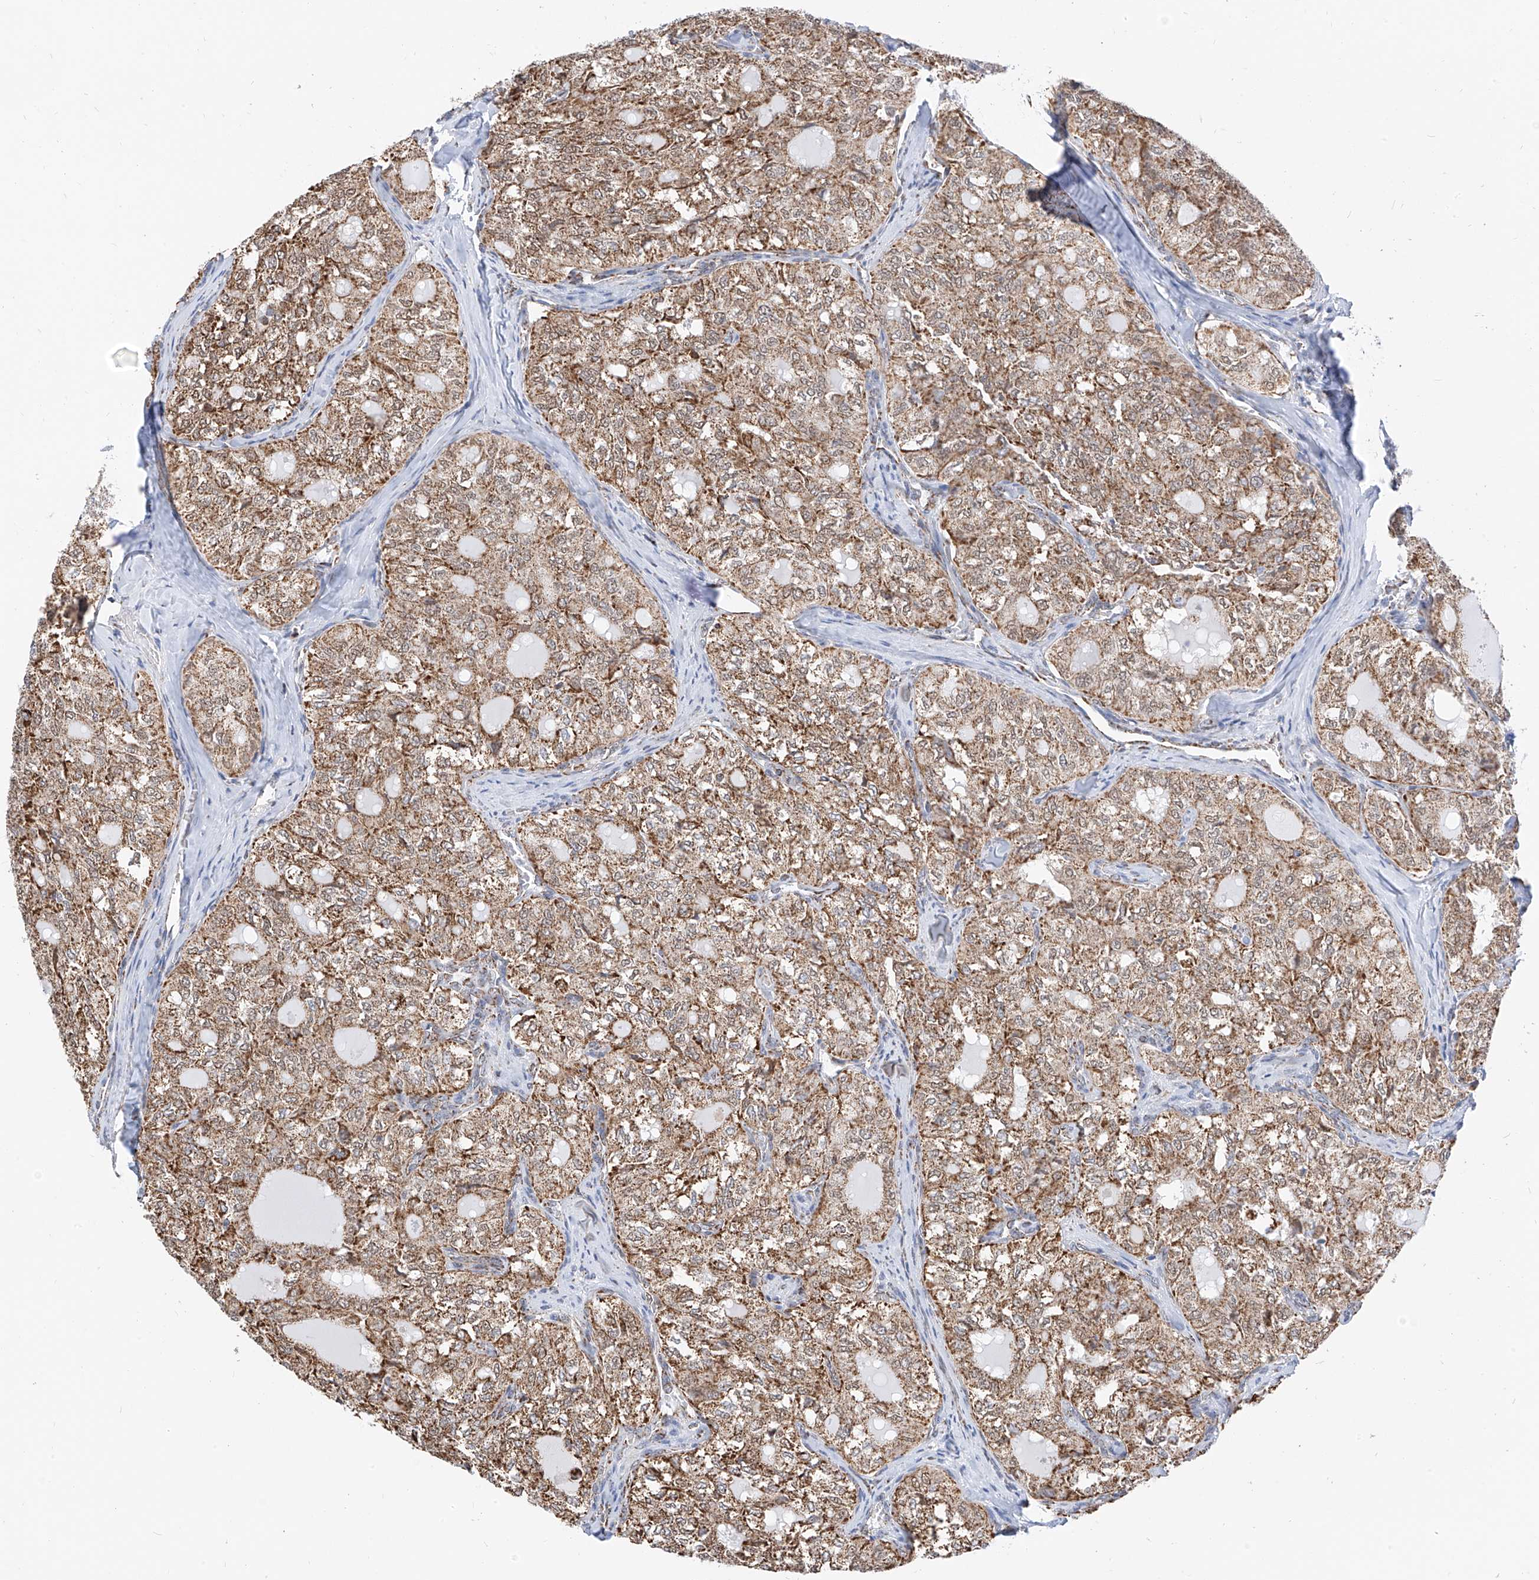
{"staining": {"intensity": "moderate", "quantity": ">75%", "location": "cytoplasmic/membranous"}, "tissue": "thyroid cancer", "cell_type": "Tumor cells", "image_type": "cancer", "snomed": [{"axis": "morphology", "description": "Follicular adenoma carcinoma, NOS"}, {"axis": "topography", "description": "Thyroid gland"}], "caption": "Immunohistochemical staining of thyroid cancer (follicular adenoma carcinoma) reveals moderate cytoplasmic/membranous protein staining in about >75% of tumor cells.", "gene": "NALCN", "patient": {"sex": "male", "age": 75}}